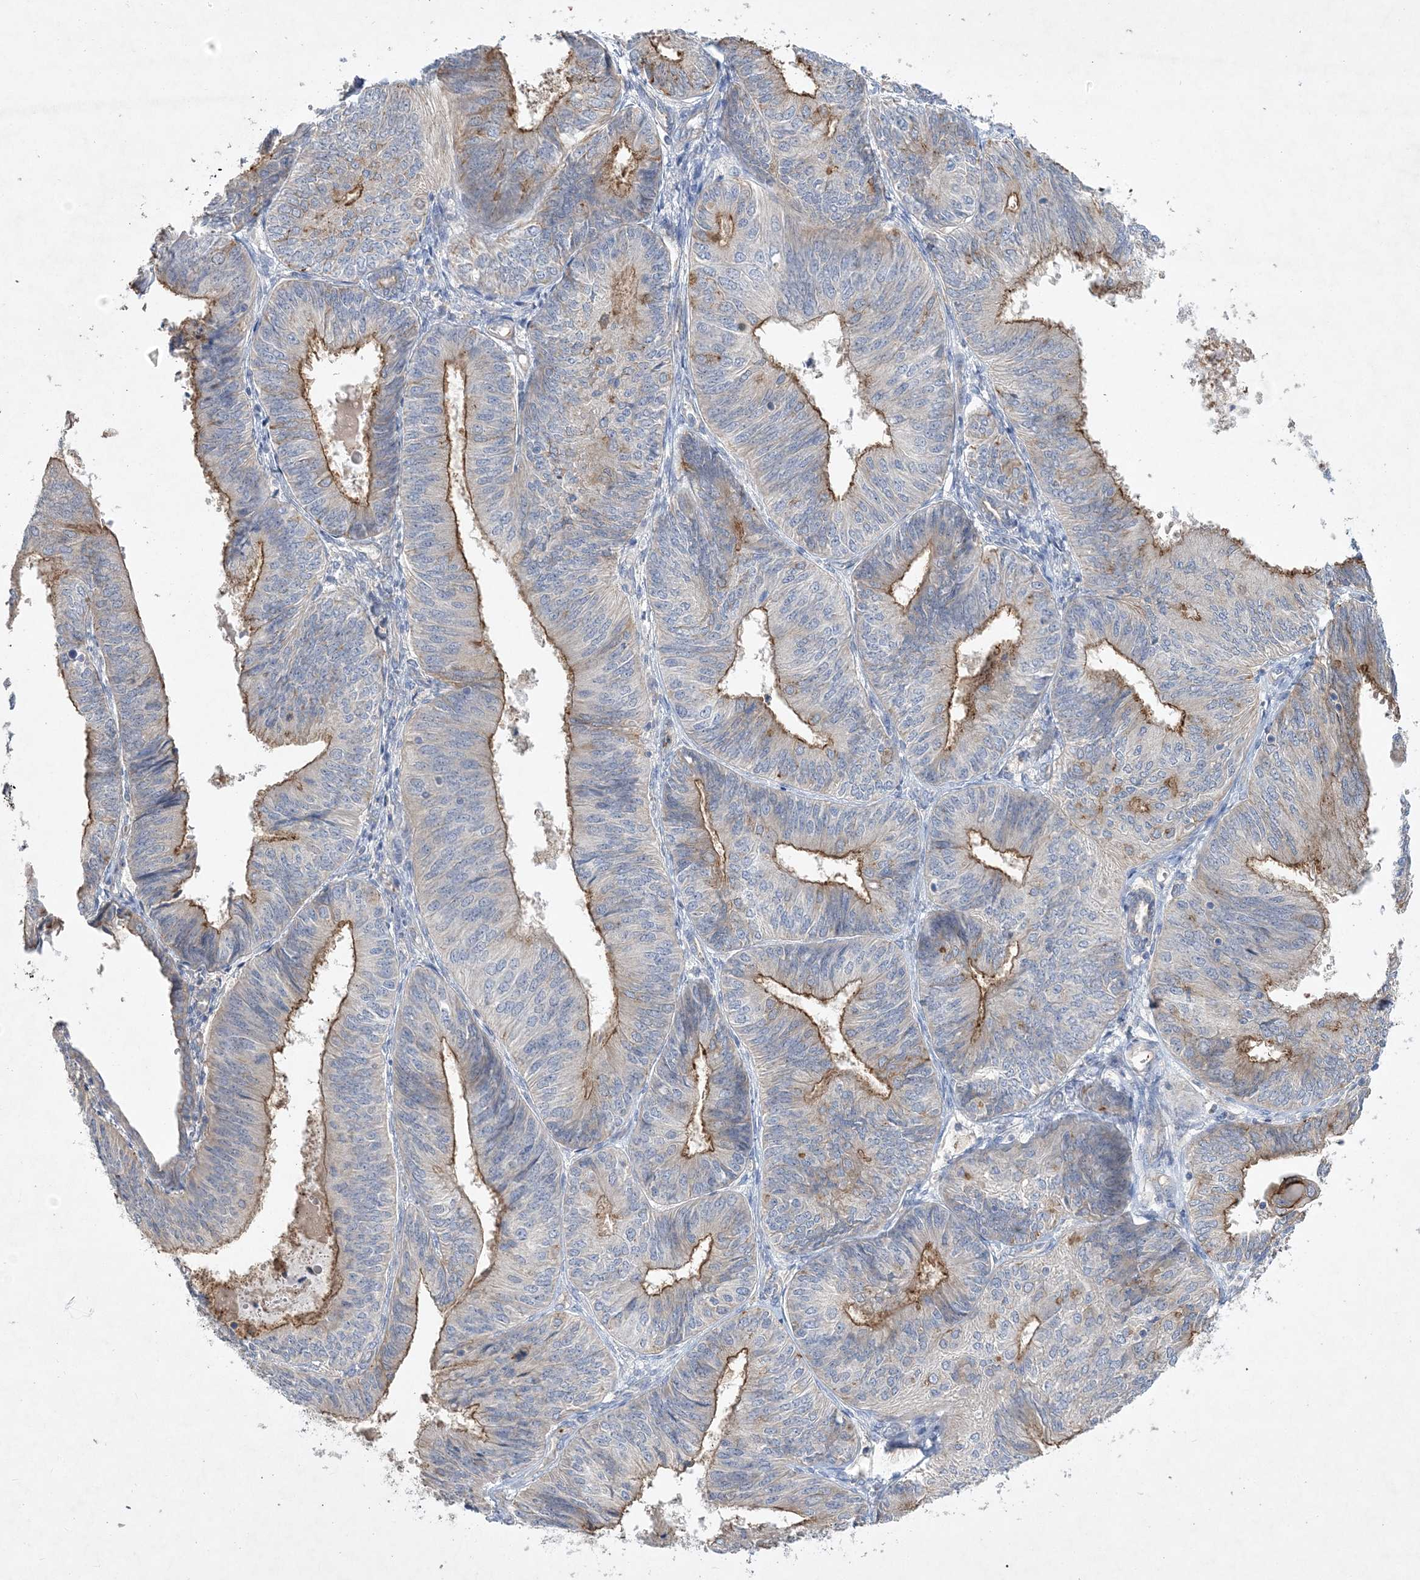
{"staining": {"intensity": "moderate", "quantity": ">75%", "location": "cytoplasmic/membranous"}, "tissue": "endometrial cancer", "cell_type": "Tumor cells", "image_type": "cancer", "snomed": [{"axis": "morphology", "description": "Adenocarcinoma, NOS"}, {"axis": "topography", "description": "Endometrium"}], "caption": "Approximately >75% of tumor cells in endometrial adenocarcinoma reveal moderate cytoplasmic/membranous protein staining as visualized by brown immunohistochemical staining.", "gene": "ADCK2", "patient": {"sex": "female", "age": 58}}